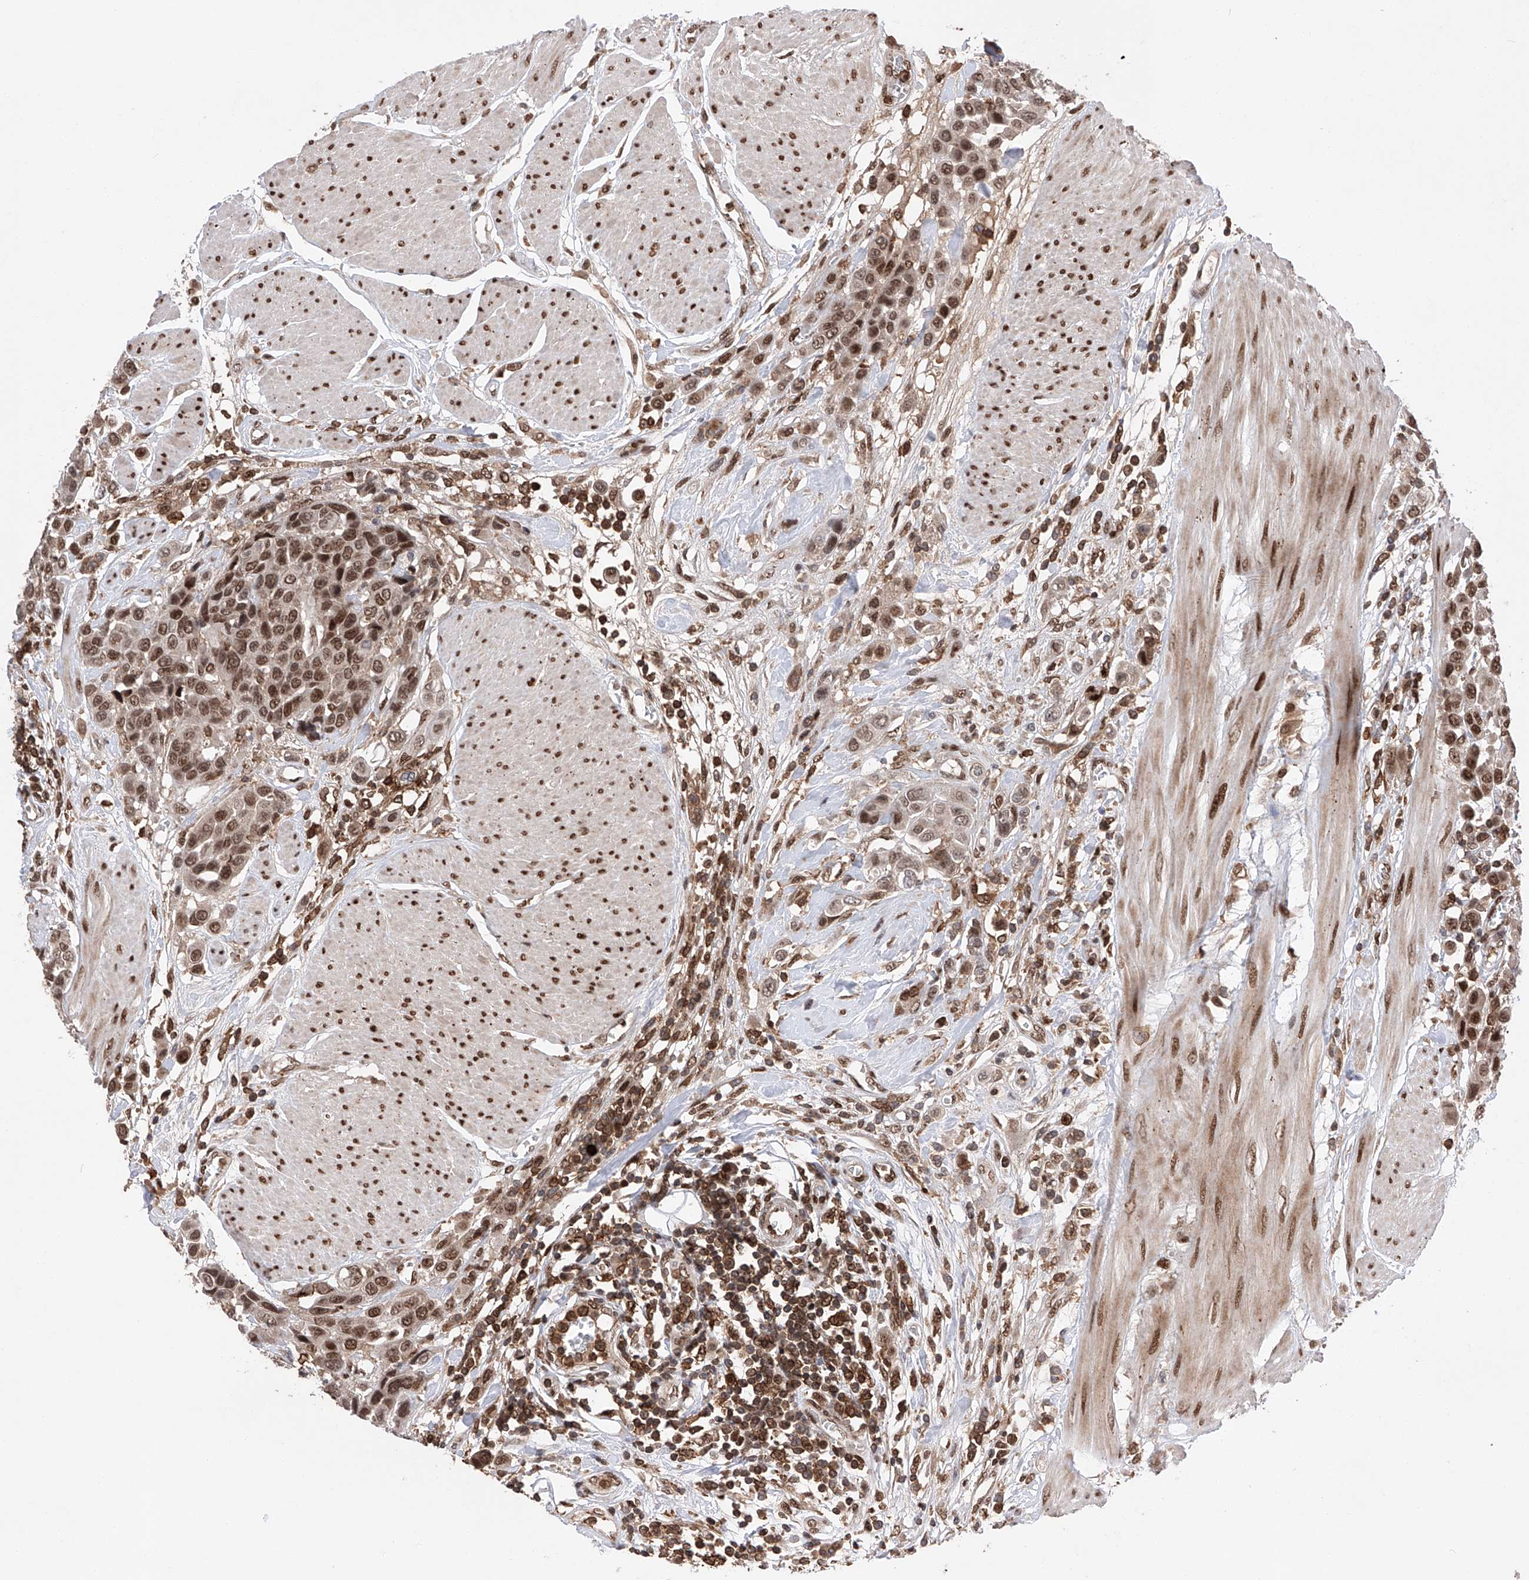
{"staining": {"intensity": "moderate", "quantity": ">75%", "location": "nuclear"}, "tissue": "urothelial cancer", "cell_type": "Tumor cells", "image_type": "cancer", "snomed": [{"axis": "morphology", "description": "Urothelial carcinoma, High grade"}, {"axis": "topography", "description": "Urinary bladder"}], "caption": "DAB immunohistochemical staining of high-grade urothelial carcinoma shows moderate nuclear protein positivity in about >75% of tumor cells.", "gene": "ZNF280D", "patient": {"sex": "male", "age": 50}}